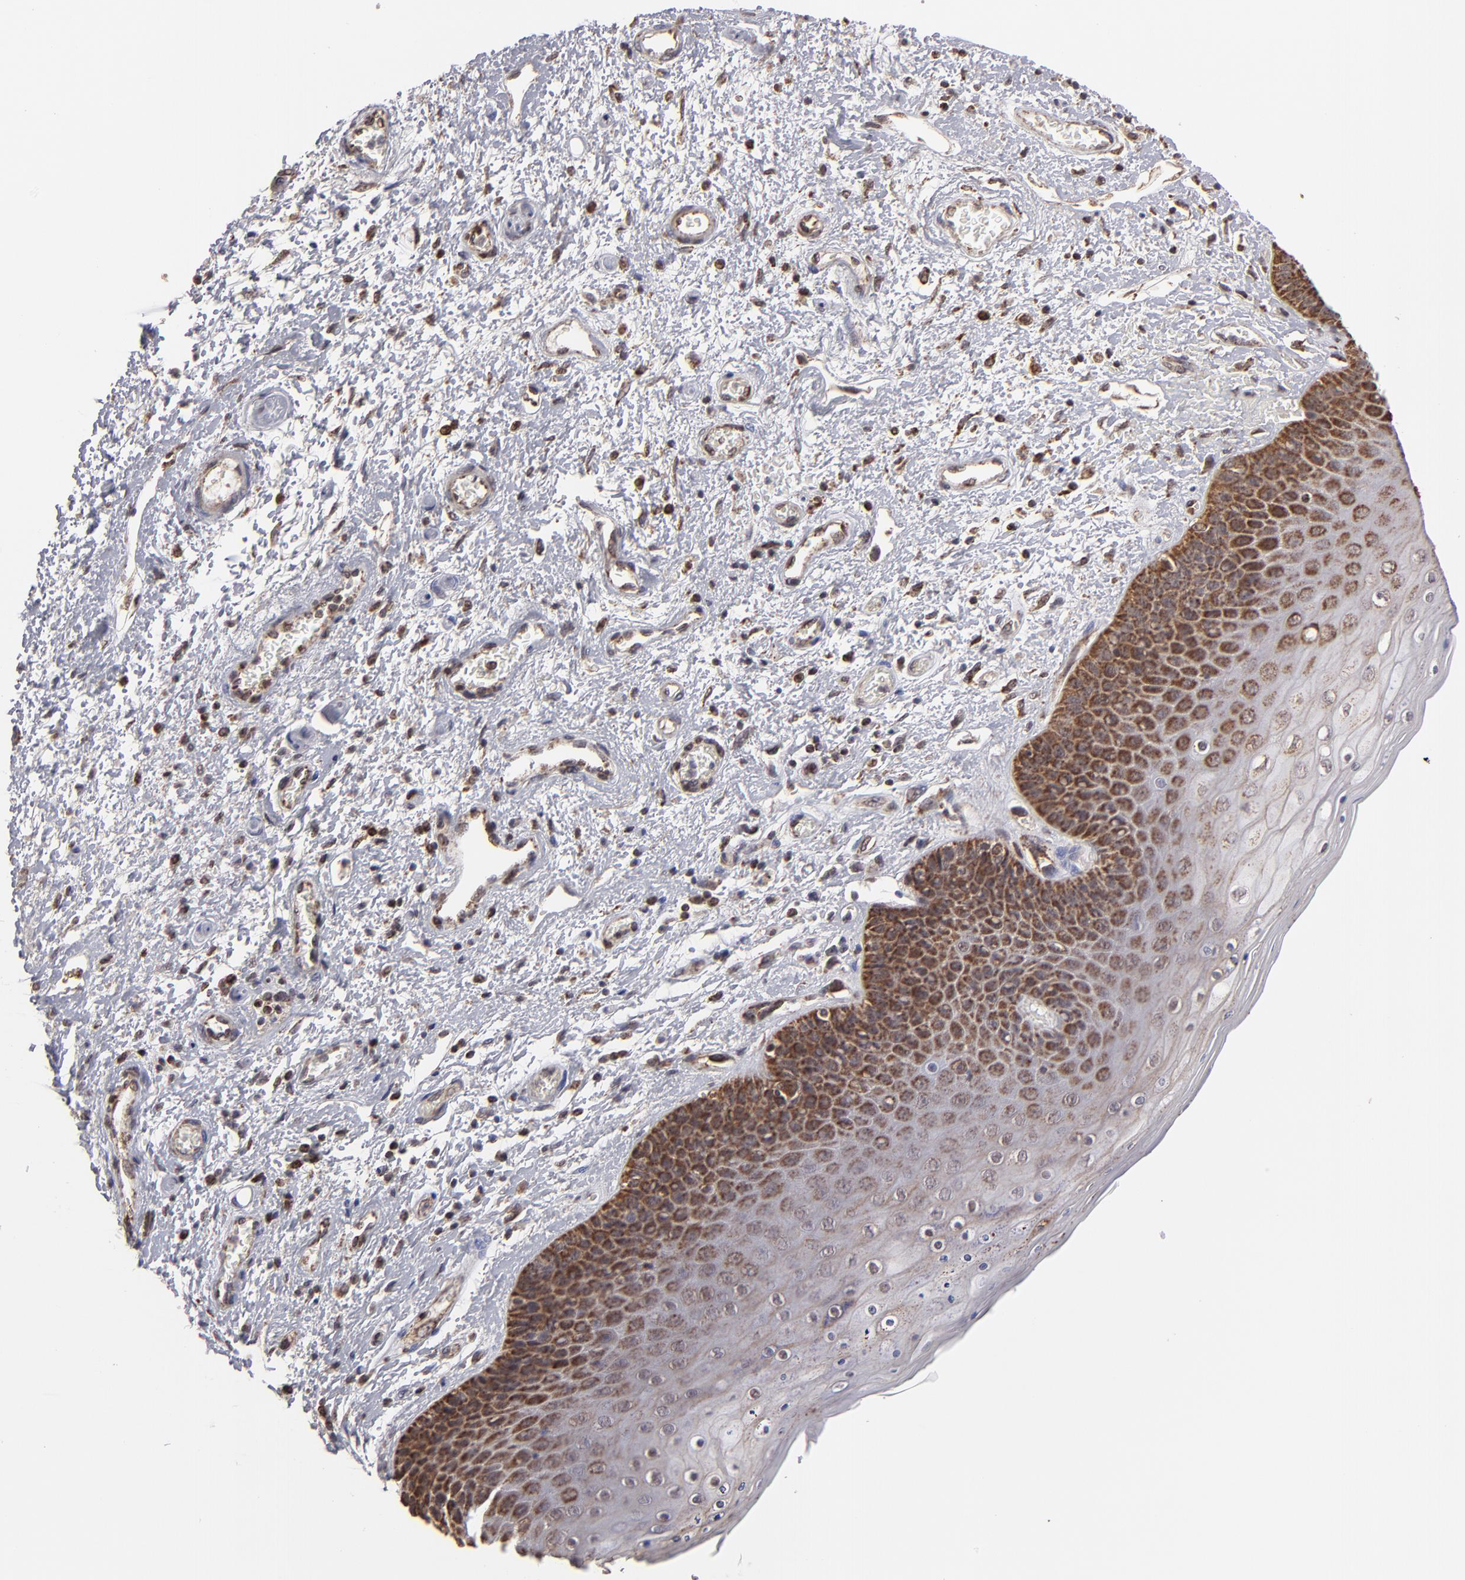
{"staining": {"intensity": "moderate", "quantity": ">75%", "location": "cytoplasmic/membranous,nuclear"}, "tissue": "skin", "cell_type": "Epidermal cells", "image_type": "normal", "snomed": [{"axis": "morphology", "description": "Normal tissue, NOS"}, {"axis": "topography", "description": "Anal"}], "caption": "Normal skin shows moderate cytoplasmic/membranous,nuclear staining in about >75% of epidermal cells.", "gene": "SLC15A1", "patient": {"sex": "female", "age": 46}}